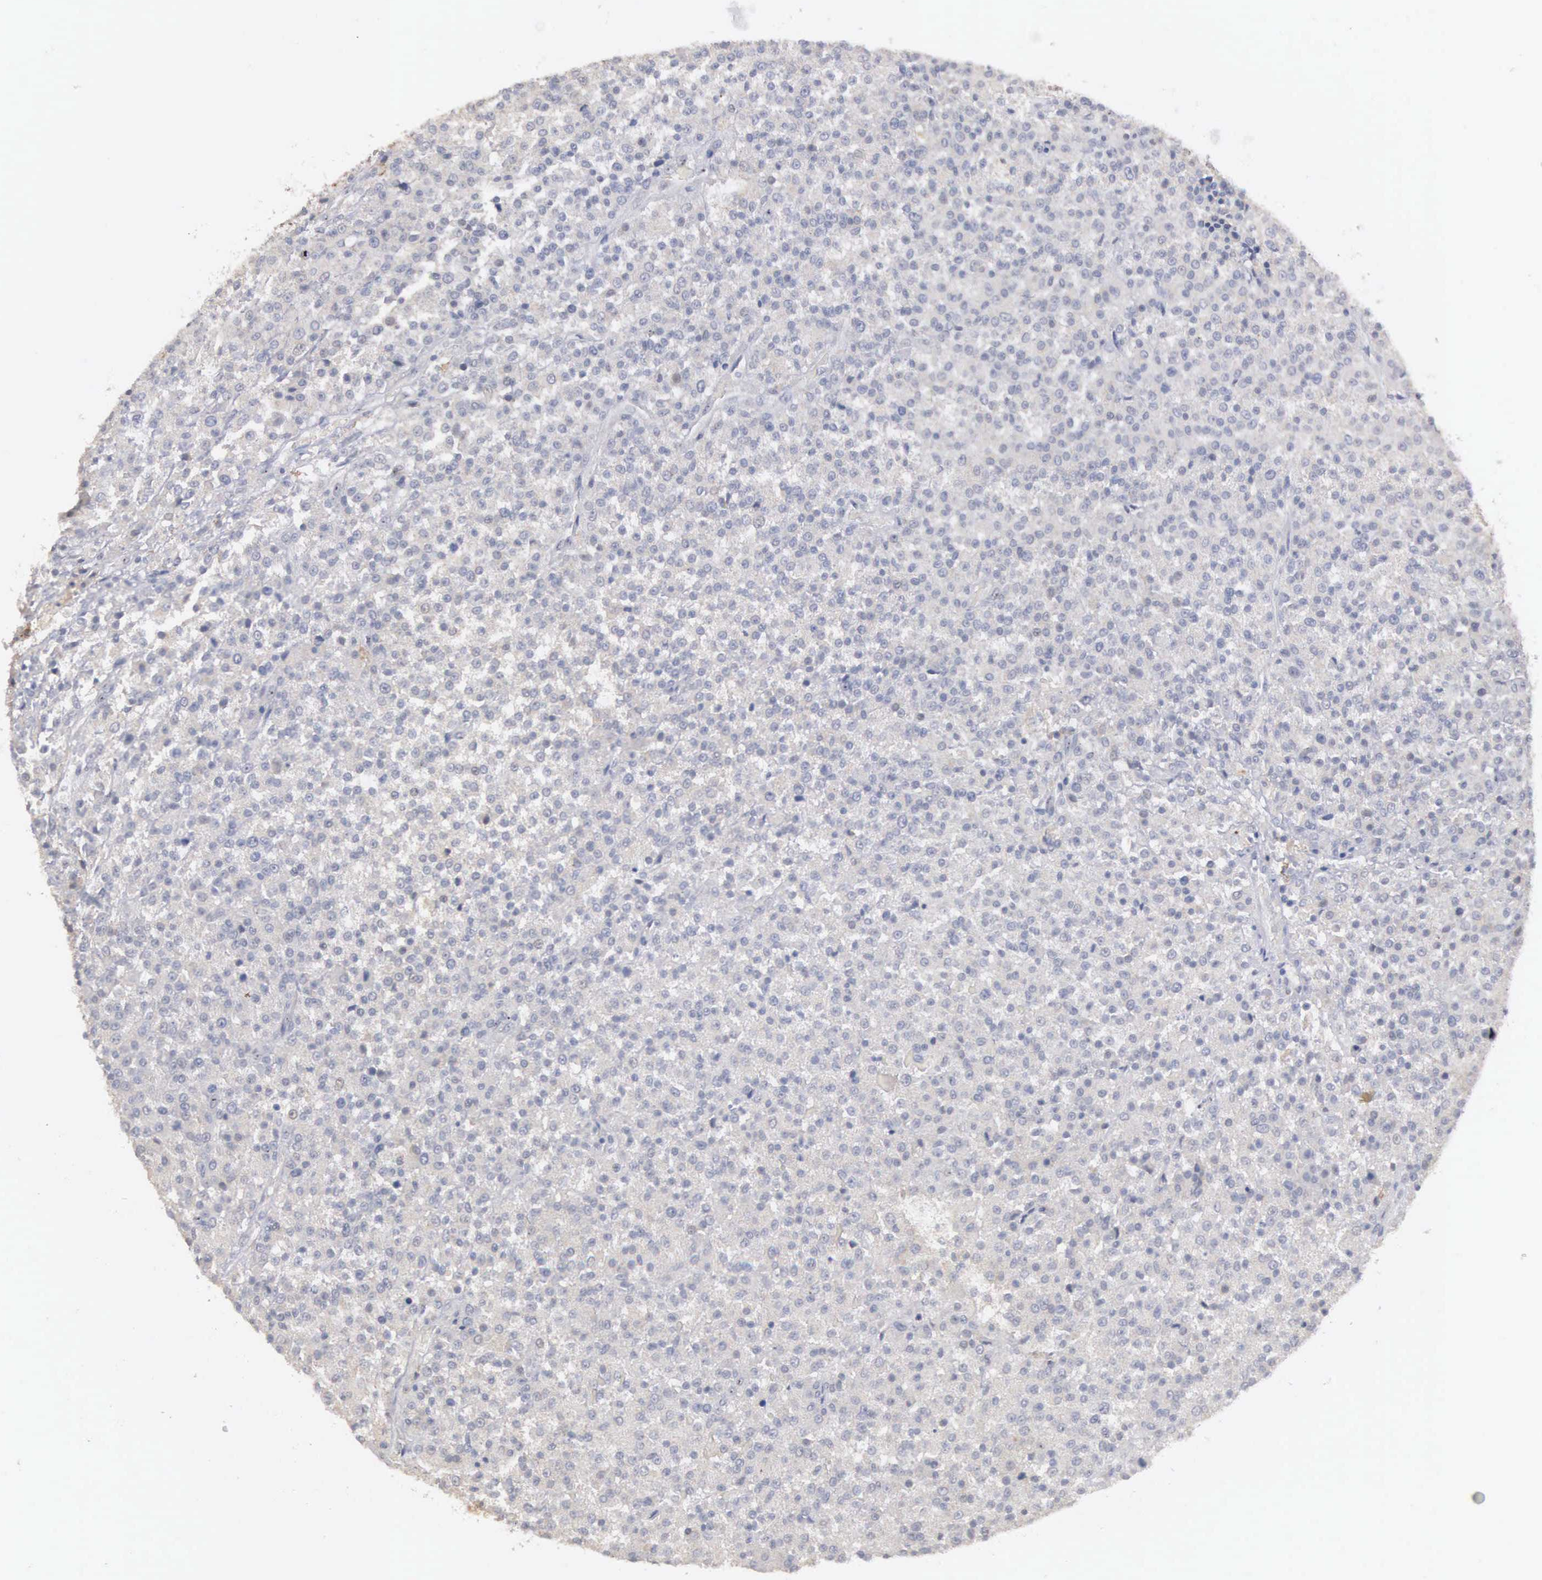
{"staining": {"intensity": "negative", "quantity": "none", "location": "none"}, "tissue": "testis cancer", "cell_type": "Tumor cells", "image_type": "cancer", "snomed": [{"axis": "morphology", "description": "Seminoma, NOS"}, {"axis": "topography", "description": "Testis"}], "caption": "There is no significant positivity in tumor cells of seminoma (testis).", "gene": "AMN", "patient": {"sex": "male", "age": 59}}